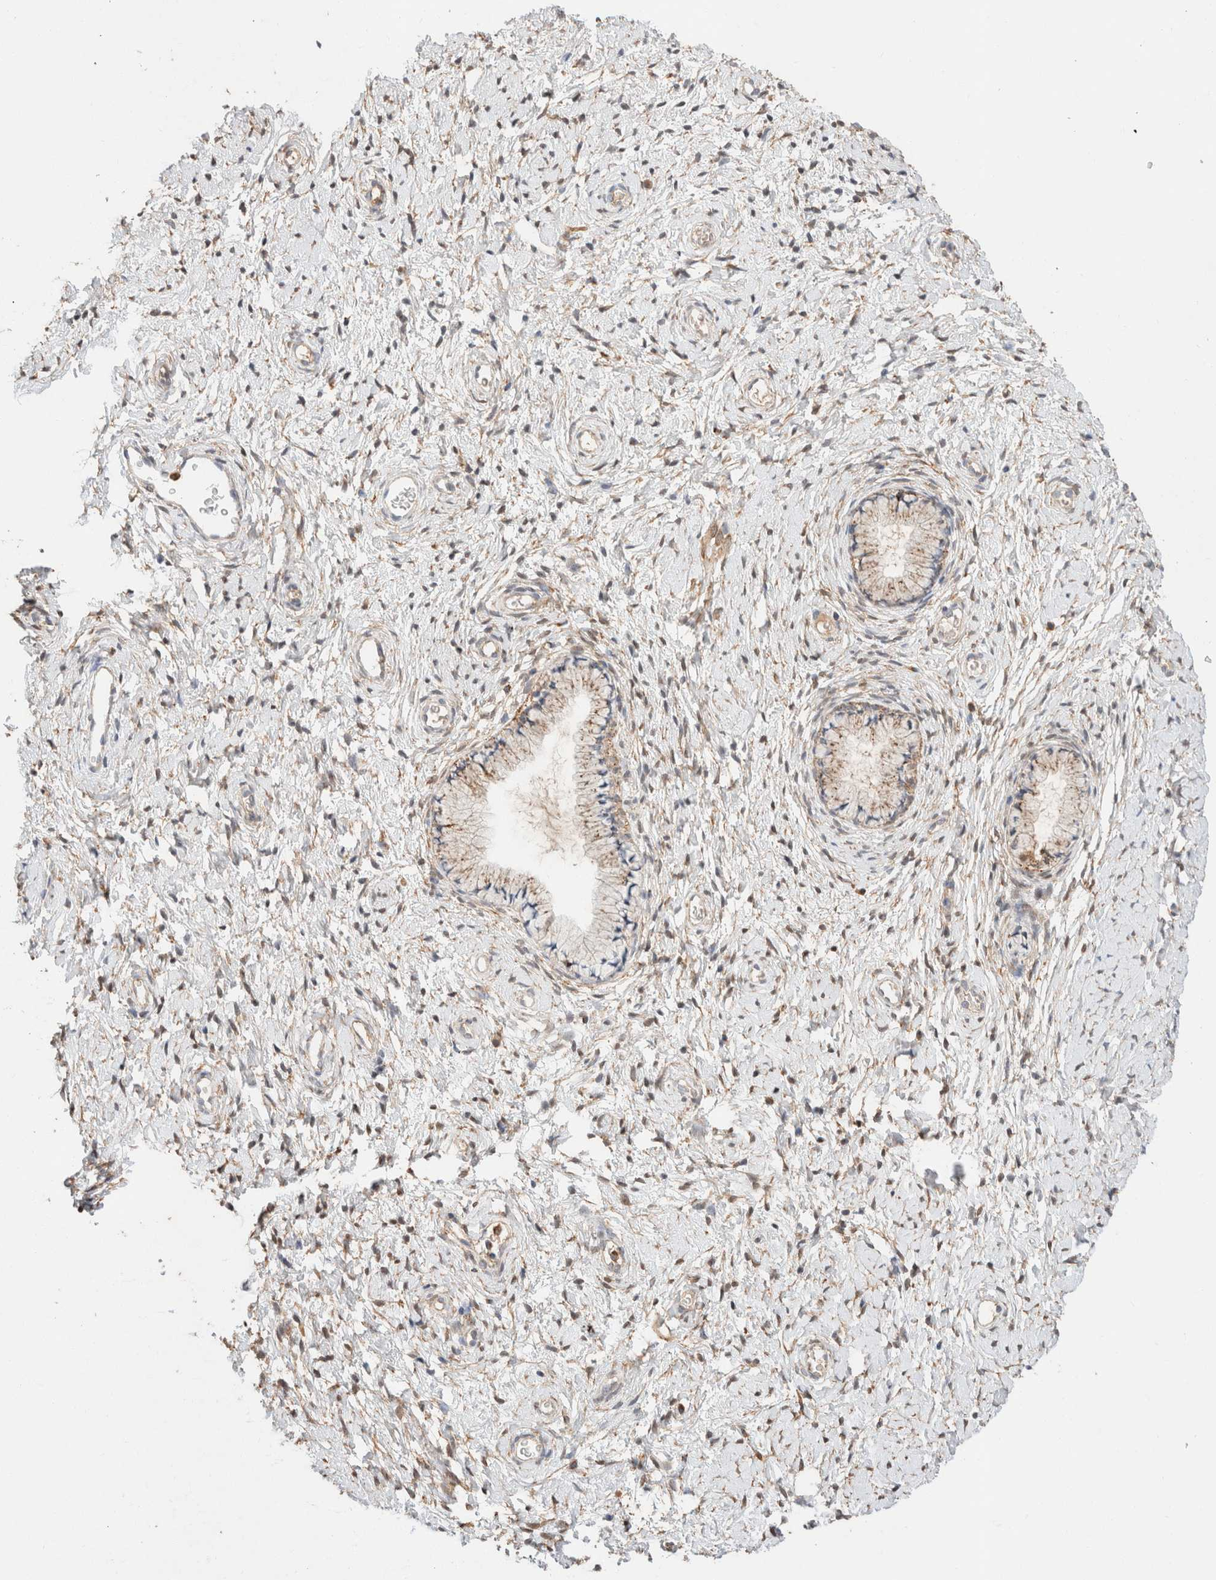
{"staining": {"intensity": "moderate", "quantity": "25%-75%", "location": "cytoplasmic/membranous"}, "tissue": "cervix", "cell_type": "Glandular cells", "image_type": "normal", "snomed": [{"axis": "morphology", "description": "Normal tissue, NOS"}, {"axis": "topography", "description": "Cervix"}], "caption": "IHC (DAB (3,3'-diaminobenzidine)) staining of unremarkable cervix reveals moderate cytoplasmic/membranous protein positivity in approximately 25%-75% of glandular cells.", "gene": "RABEPK", "patient": {"sex": "female", "age": 72}}